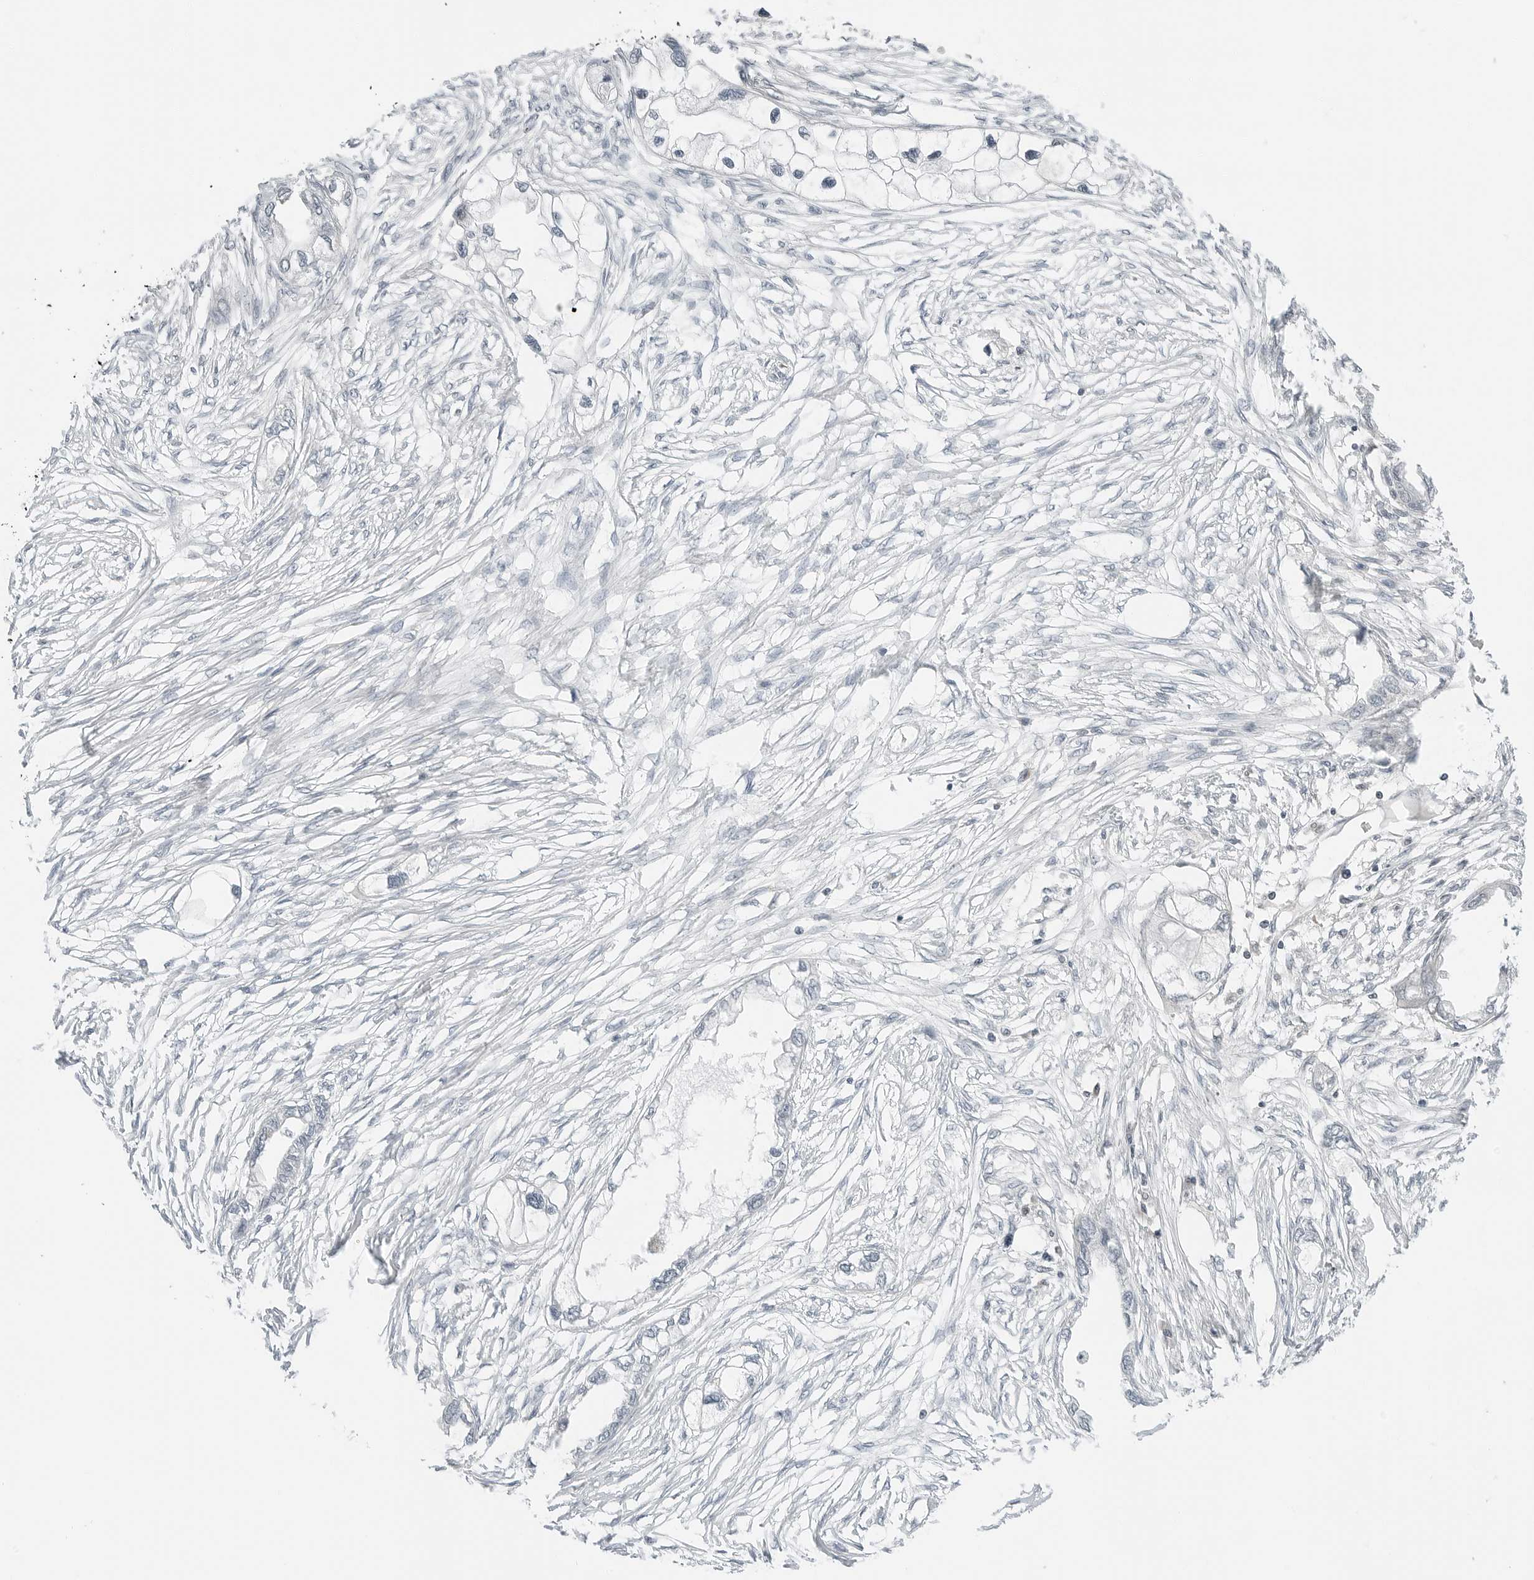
{"staining": {"intensity": "negative", "quantity": "none", "location": "none"}, "tissue": "endometrial cancer", "cell_type": "Tumor cells", "image_type": "cancer", "snomed": [{"axis": "morphology", "description": "Adenocarcinoma, NOS"}, {"axis": "morphology", "description": "Adenocarcinoma, metastatic, NOS"}, {"axis": "topography", "description": "Adipose tissue"}, {"axis": "topography", "description": "Endometrium"}], "caption": "Immunohistochemical staining of human endometrial cancer (adenocarcinoma) demonstrates no significant positivity in tumor cells.", "gene": "IQCC", "patient": {"sex": "female", "age": 67}}